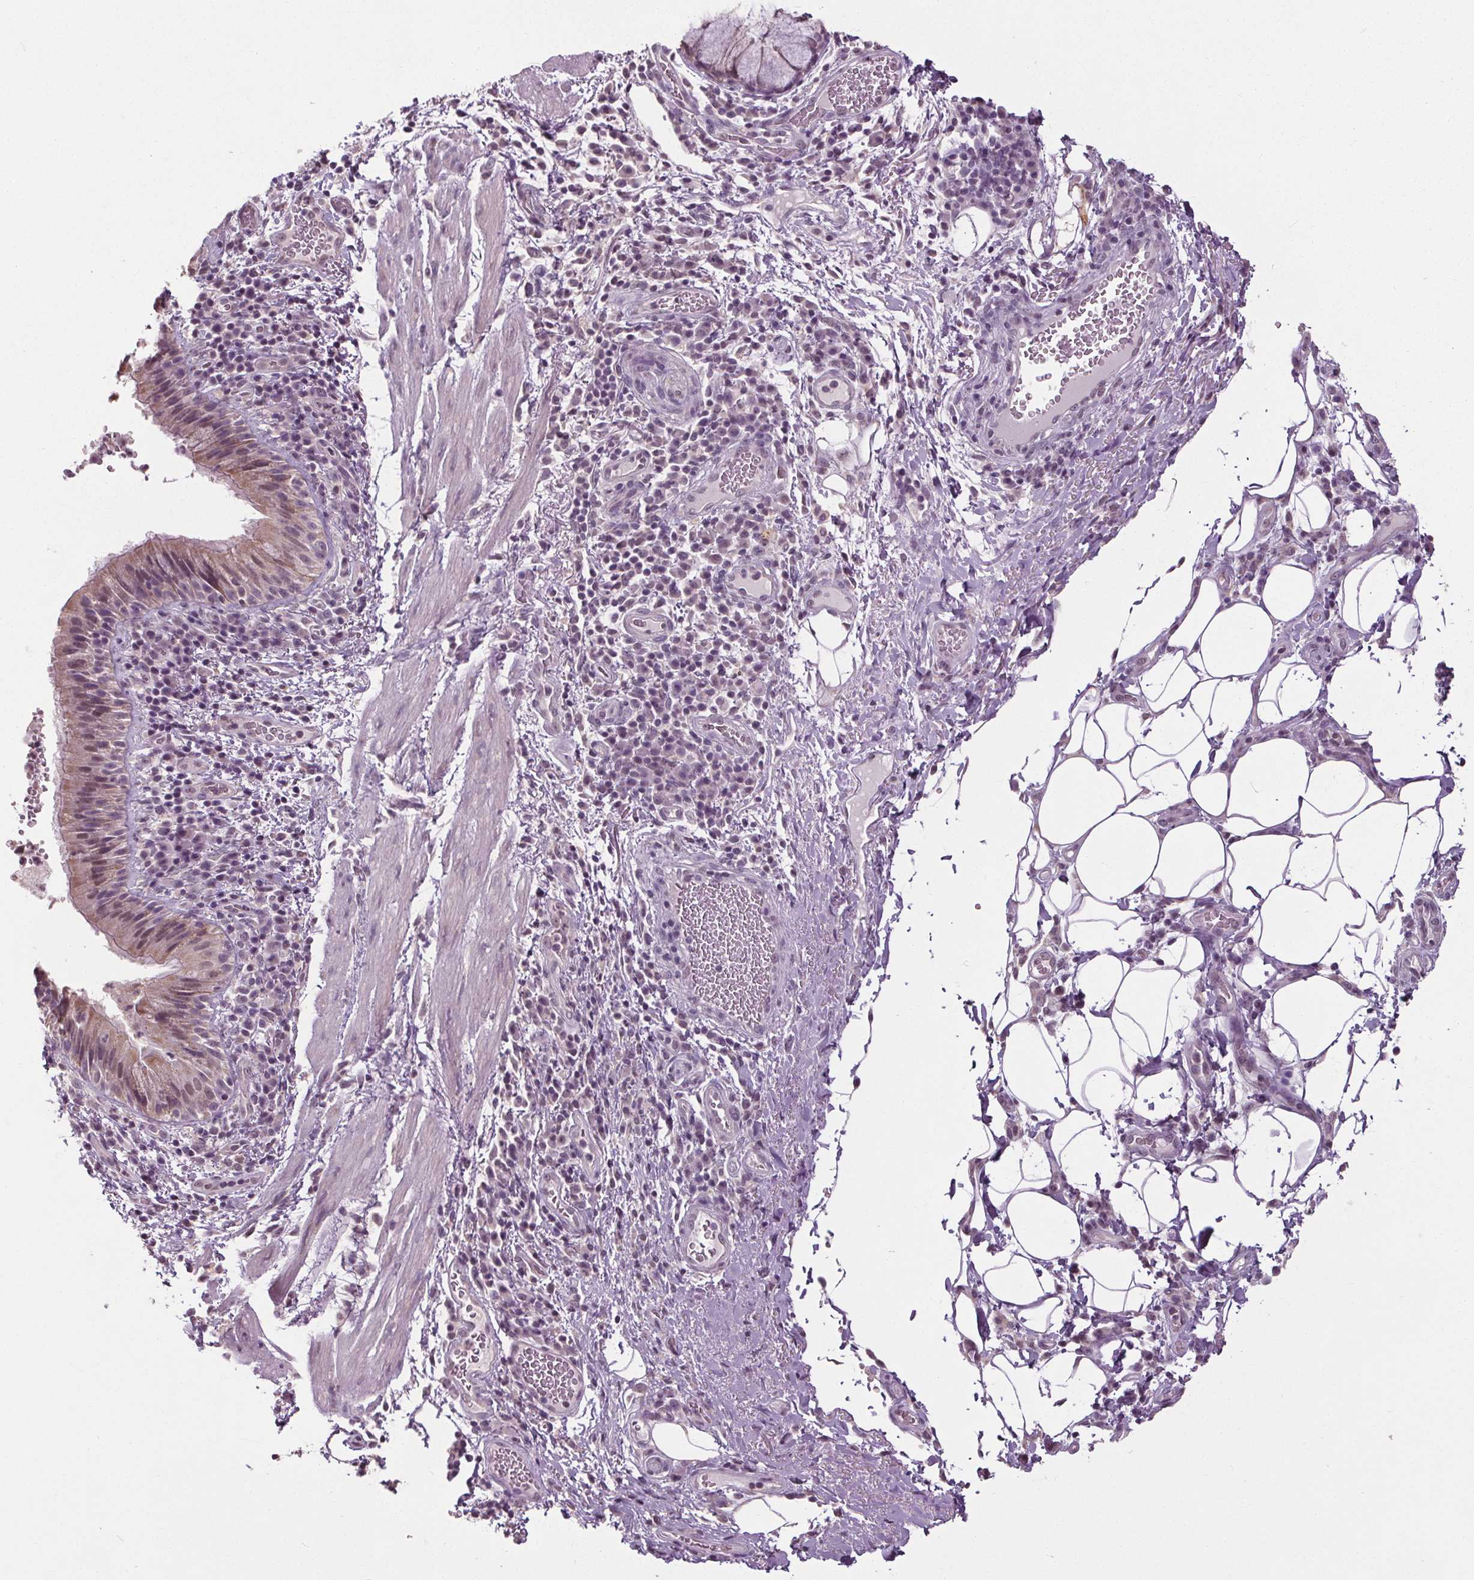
{"staining": {"intensity": "weak", "quantity": "25%-75%", "location": "cytoplasmic/membranous,nuclear"}, "tissue": "bronchus", "cell_type": "Respiratory epithelial cells", "image_type": "normal", "snomed": [{"axis": "morphology", "description": "Normal tissue, NOS"}, {"axis": "topography", "description": "Lymph node"}, {"axis": "topography", "description": "Bronchus"}], "caption": "Bronchus stained for a protein (brown) demonstrates weak cytoplasmic/membranous,nuclear positive expression in about 25%-75% of respiratory epithelial cells.", "gene": "SLC2A9", "patient": {"sex": "male", "age": 56}}